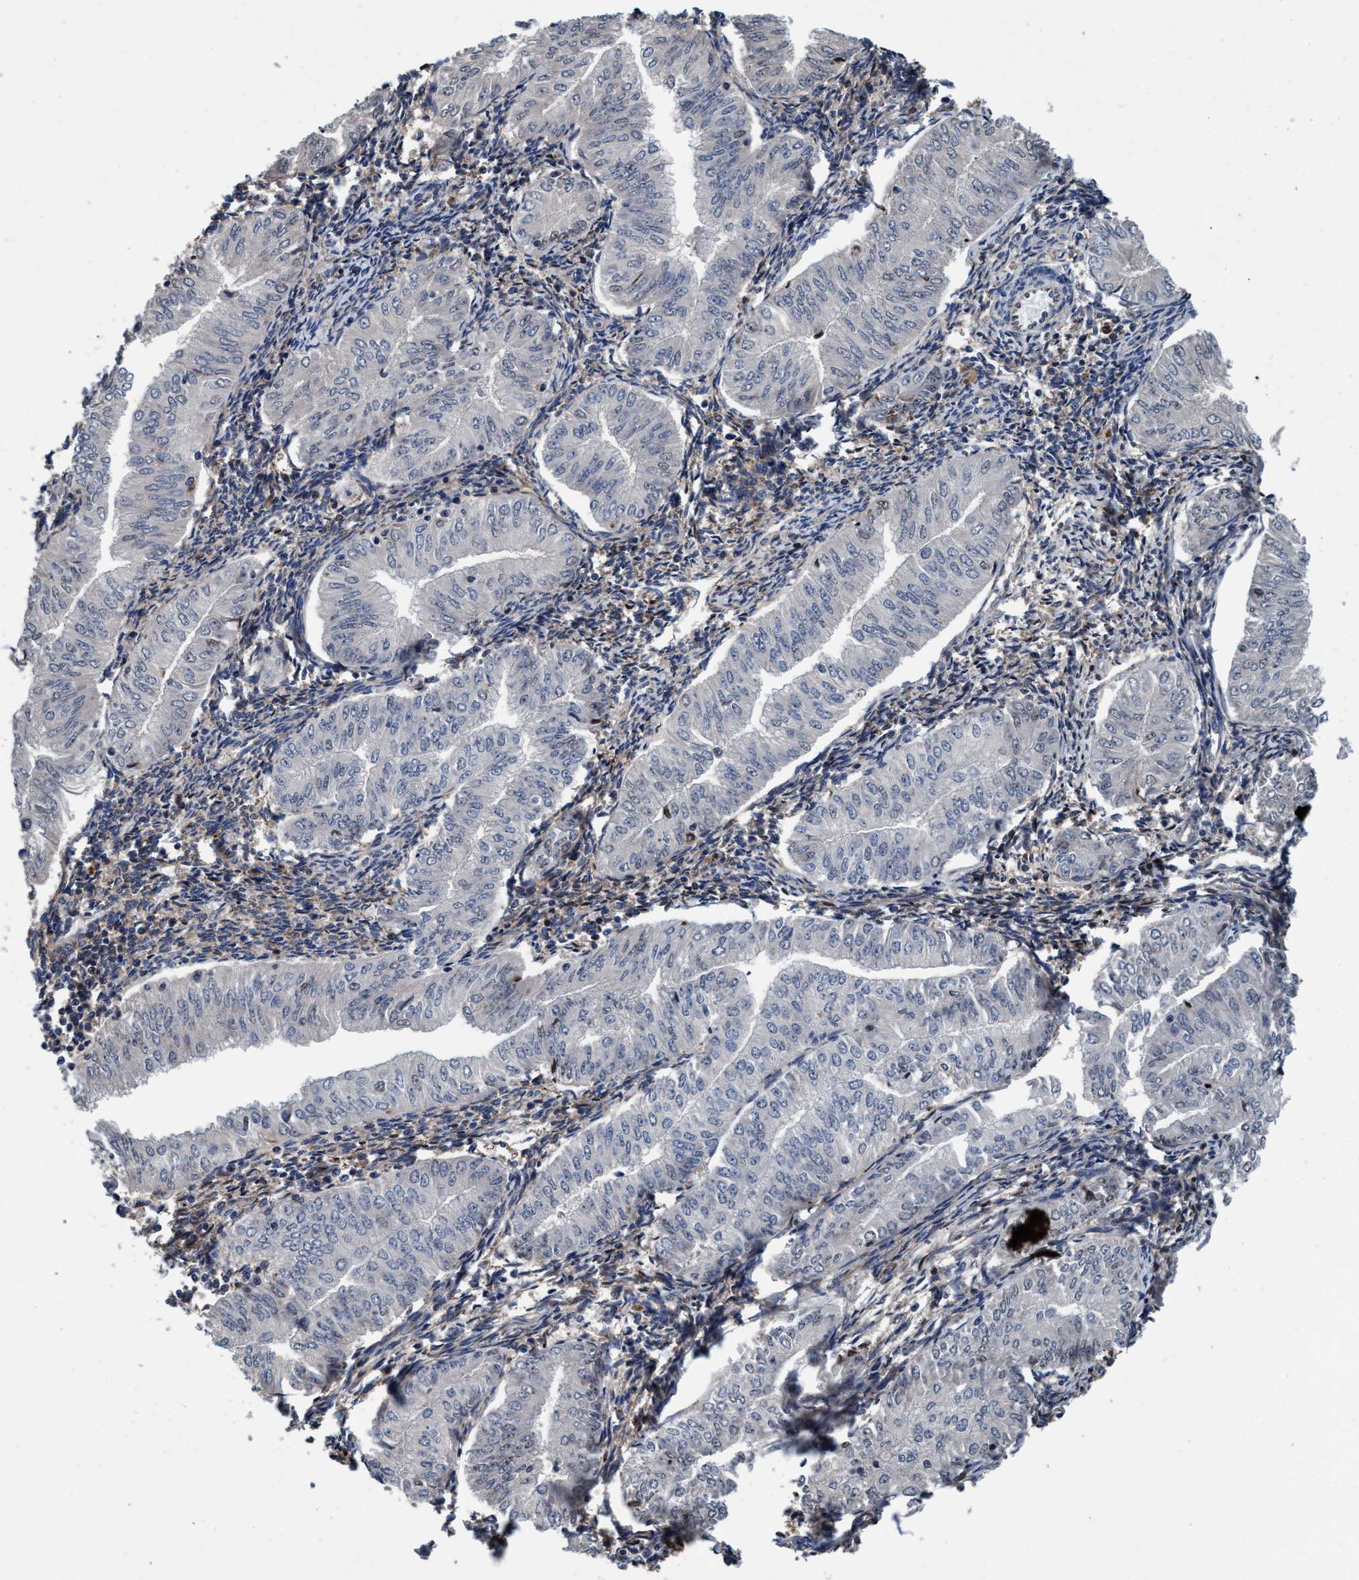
{"staining": {"intensity": "negative", "quantity": "none", "location": "none"}, "tissue": "endometrial cancer", "cell_type": "Tumor cells", "image_type": "cancer", "snomed": [{"axis": "morphology", "description": "Normal tissue, NOS"}, {"axis": "morphology", "description": "Adenocarcinoma, NOS"}, {"axis": "topography", "description": "Endometrium"}], "caption": "The micrograph shows no staining of tumor cells in endometrial cancer (adenocarcinoma).", "gene": "ENDOG", "patient": {"sex": "female", "age": 53}}